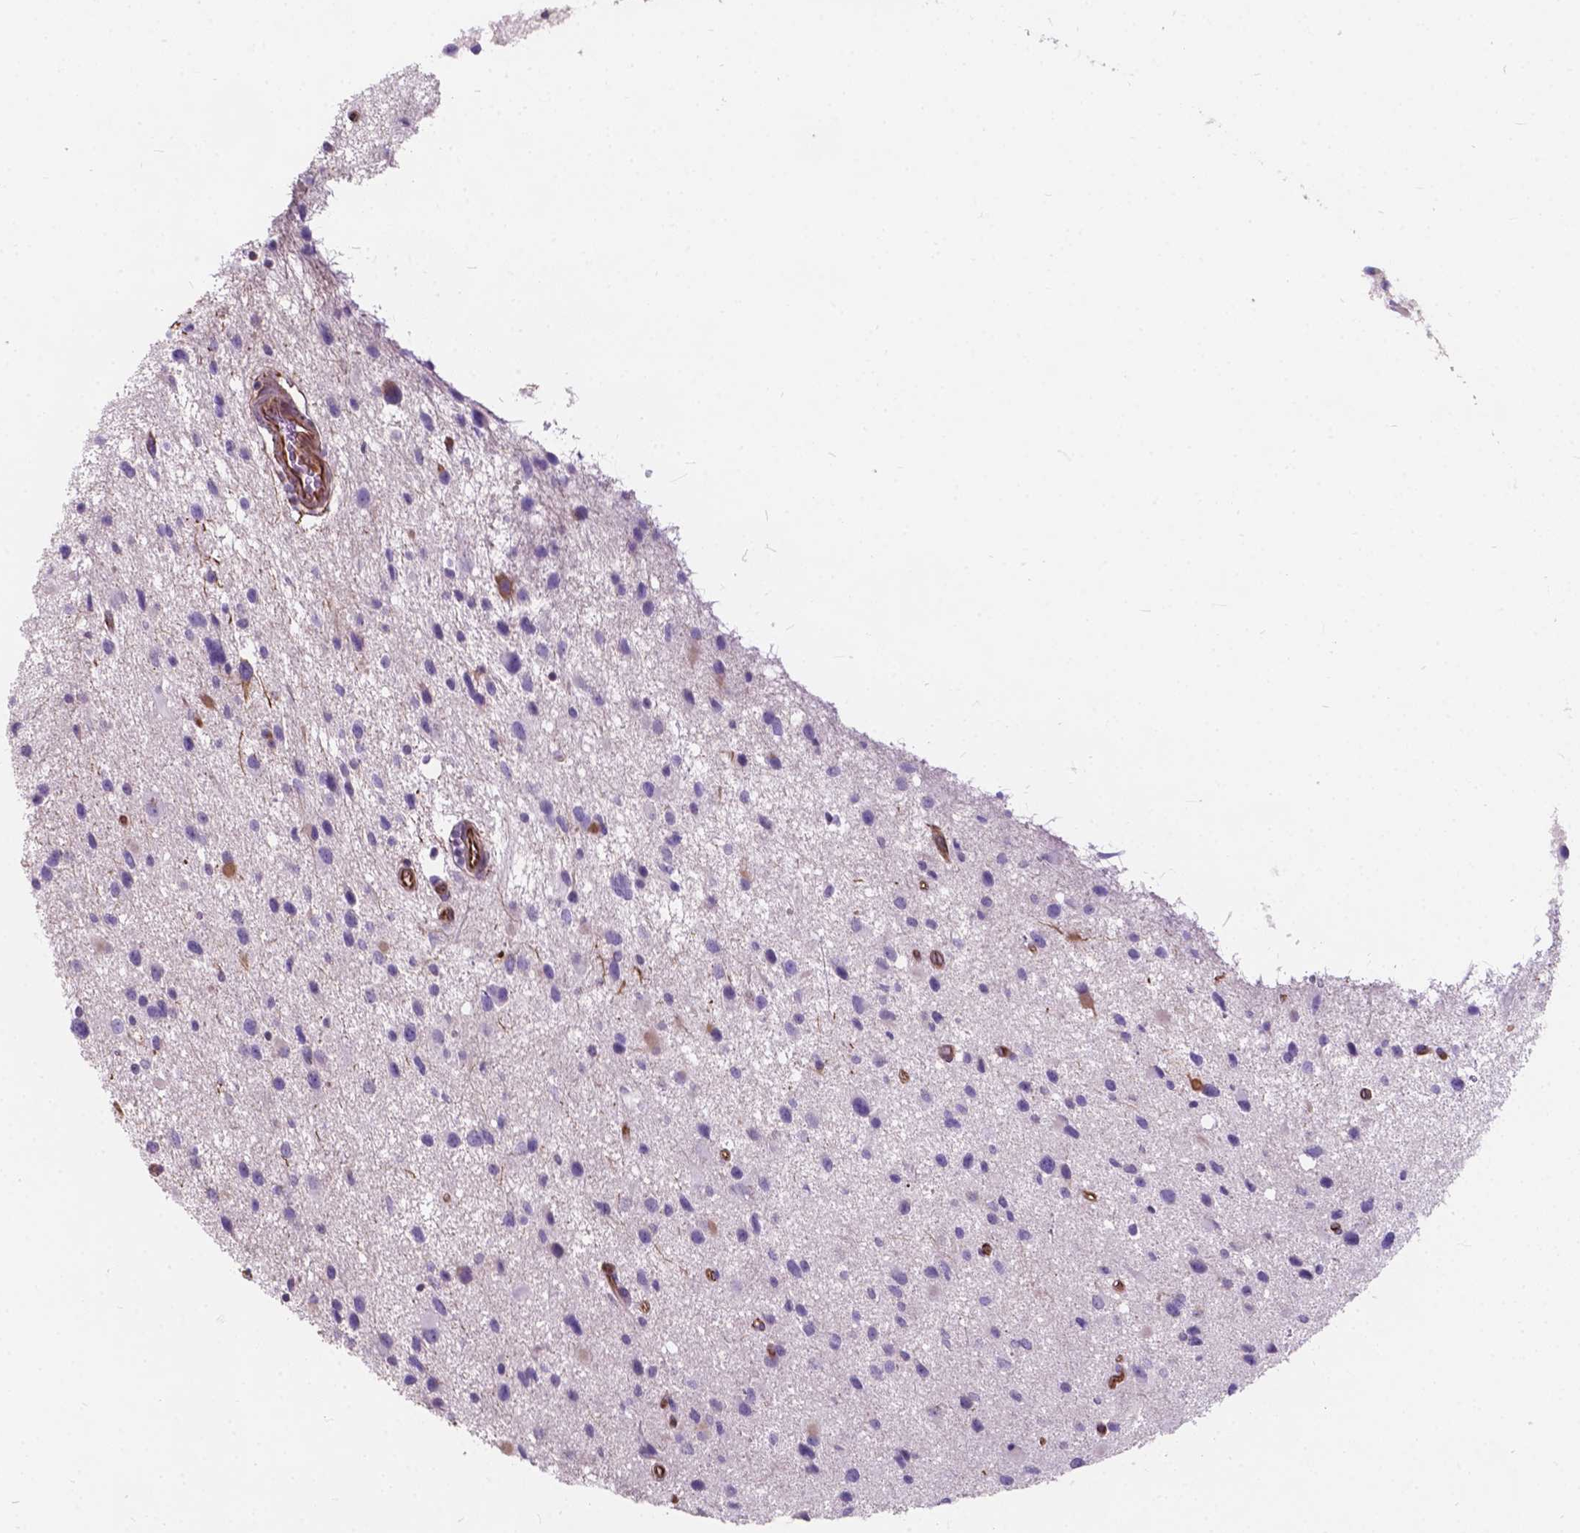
{"staining": {"intensity": "negative", "quantity": "none", "location": "none"}, "tissue": "glioma", "cell_type": "Tumor cells", "image_type": "cancer", "snomed": [{"axis": "morphology", "description": "Glioma, malignant, Low grade"}, {"axis": "topography", "description": "Brain"}], "caption": "This is an IHC photomicrograph of glioma. There is no expression in tumor cells.", "gene": "AMOT", "patient": {"sex": "female", "age": 32}}